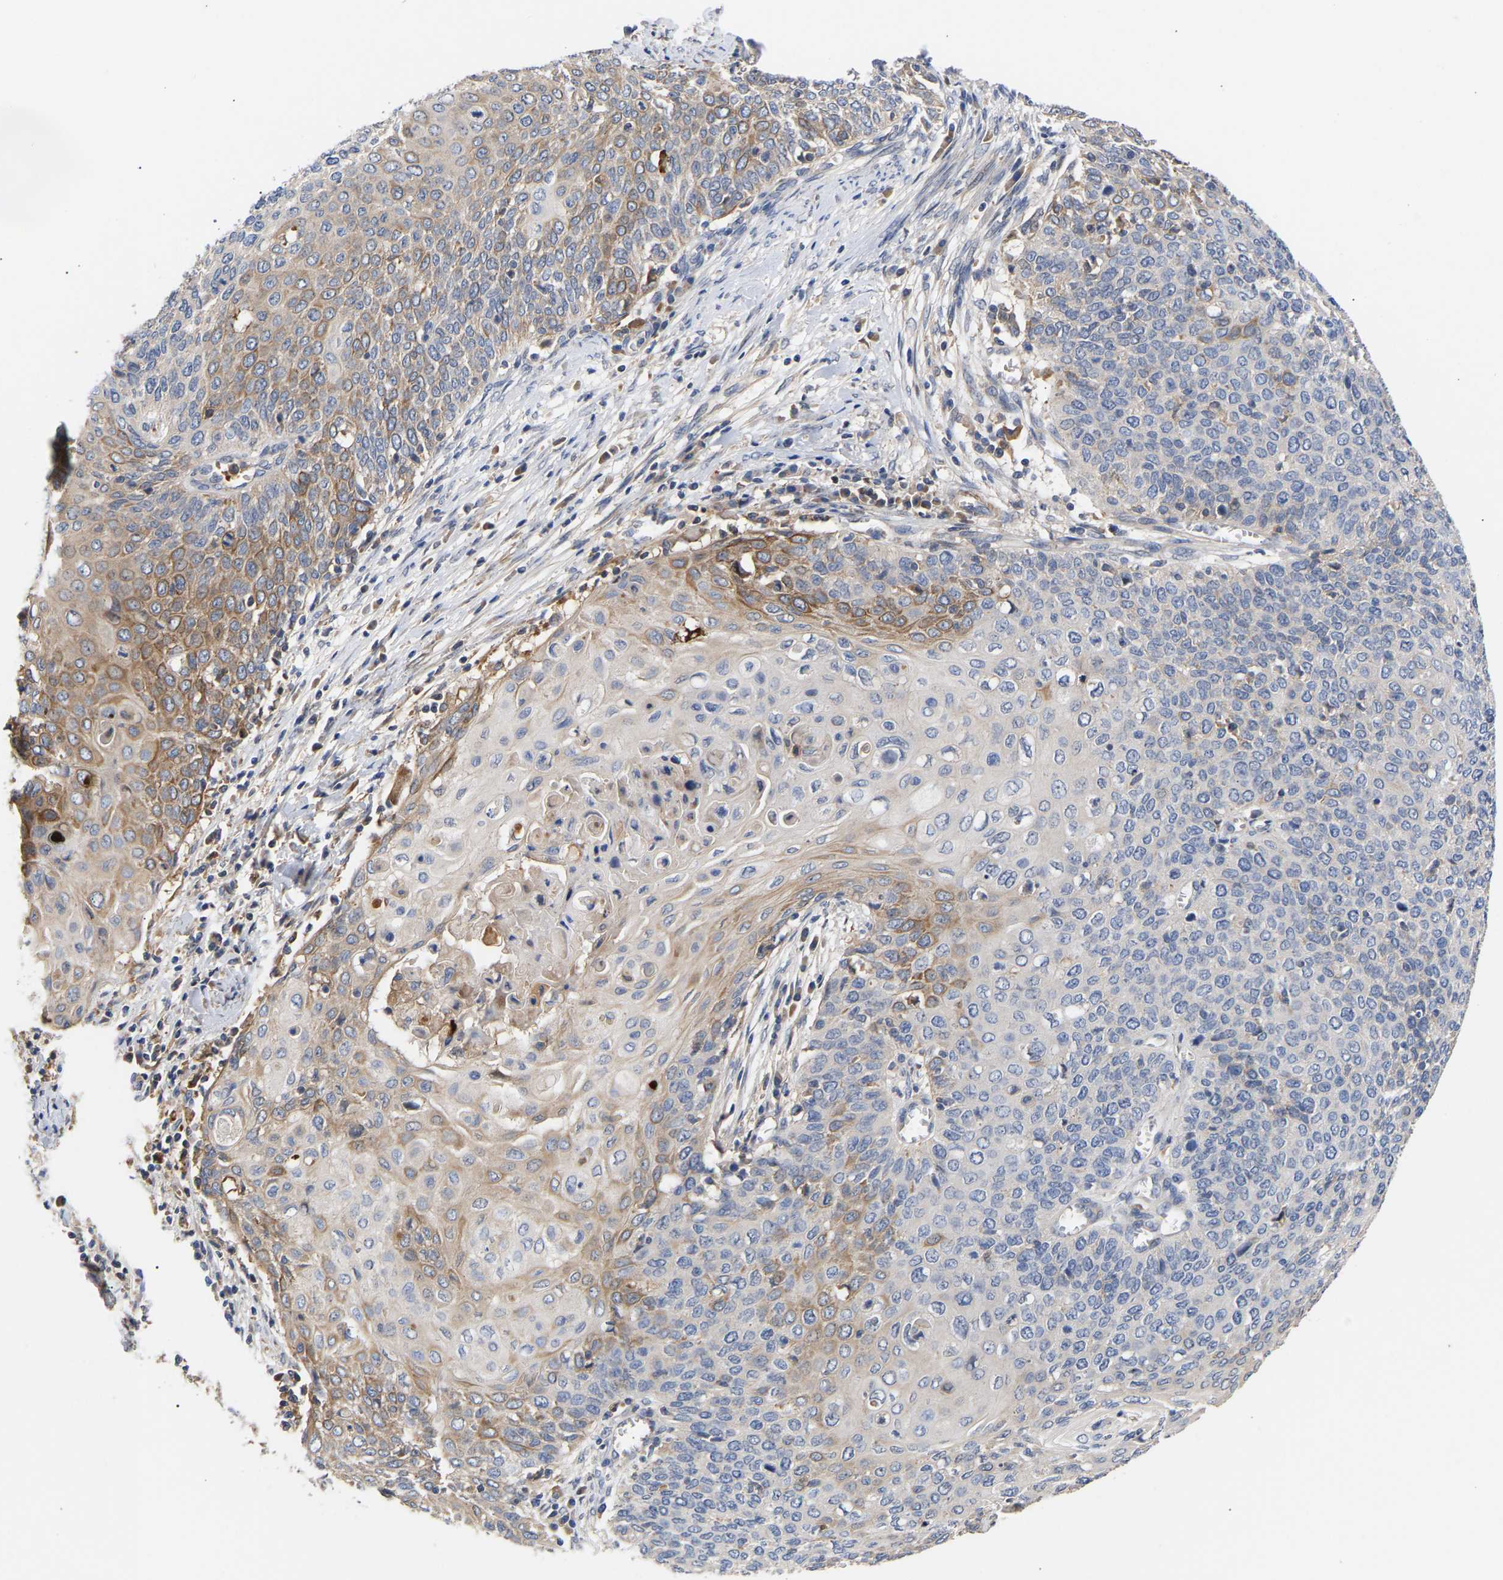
{"staining": {"intensity": "moderate", "quantity": "<25%", "location": "cytoplasmic/membranous"}, "tissue": "cervical cancer", "cell_type": "Tumor cells", "image_type": "cancer", "snomed": [{"axis": "morphology", "description": "Squamous cell carcinoma, NOS"}, {"axis": "topography", "description": "Cervix"}], "caption": "Immunohistochemical staining of cervical cancer displays moderate cytoplasmic/membranous protein expression in approximately <25% of tumor cells.", "gene": "KASH5", "patient": {"sex": "female", "age": 39}}